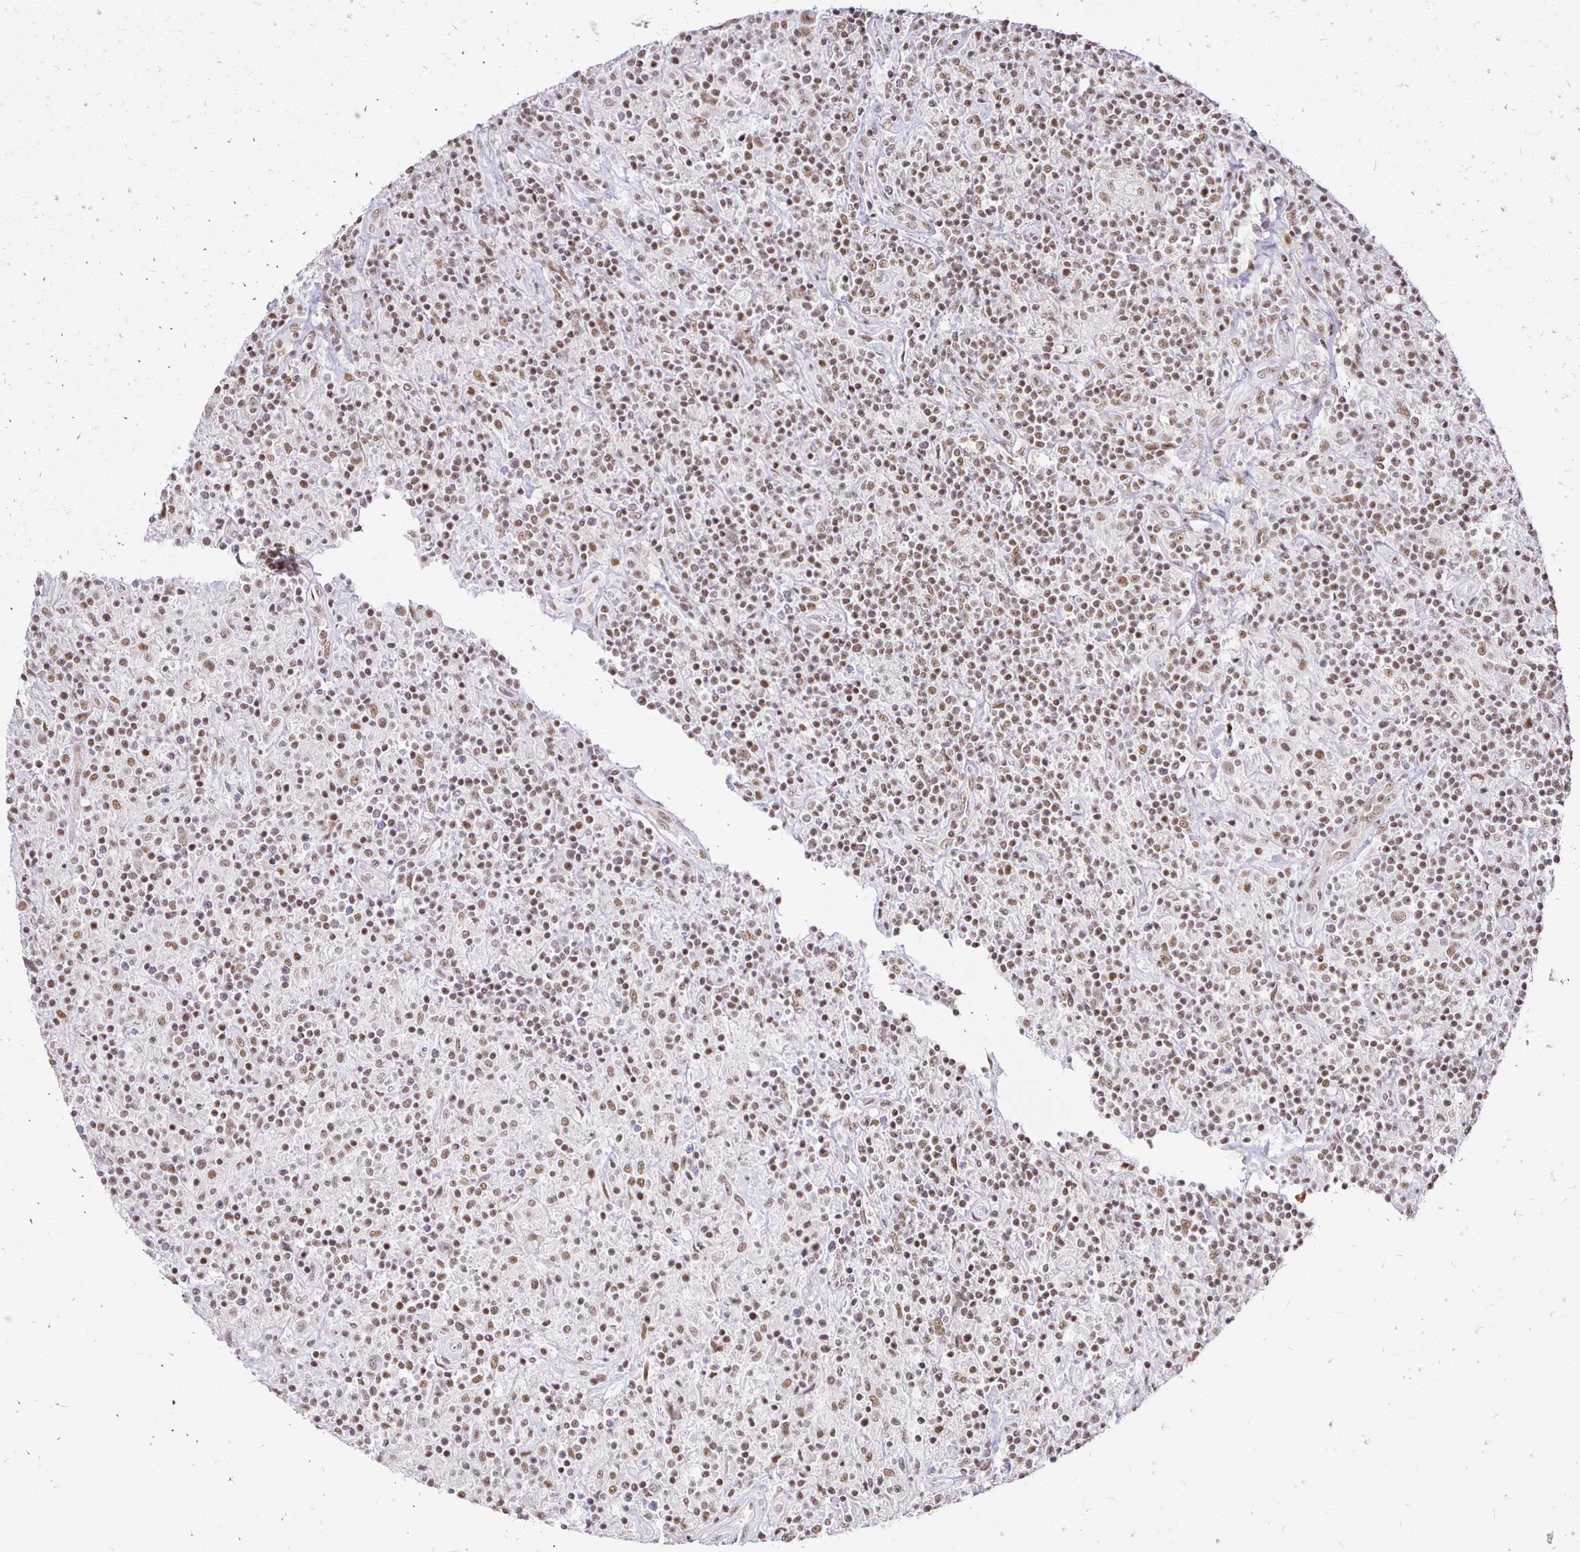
{"staining": {"intensity": "weak", "quantity": ">75%", "location": "nuclear"}, "tissue": "lymphoma", "cell_type": "Tumor cells", "image_type": "cancer", "snomed": [{"axis": "morphology", "description": "Hodgkin's disease, NOS"}, {"axis": "topography", "description": "Lymph node"}], "caption": "Immunohistochemical staining of human Hodgkin's disease demonstrates low levels of weak nuclear staining in approximately >75% of tumor cells. (IHC, brightfield microscopy, high magnification).", "gene": "SIN3A", "patient": {"sex": "male", "age": 70}}